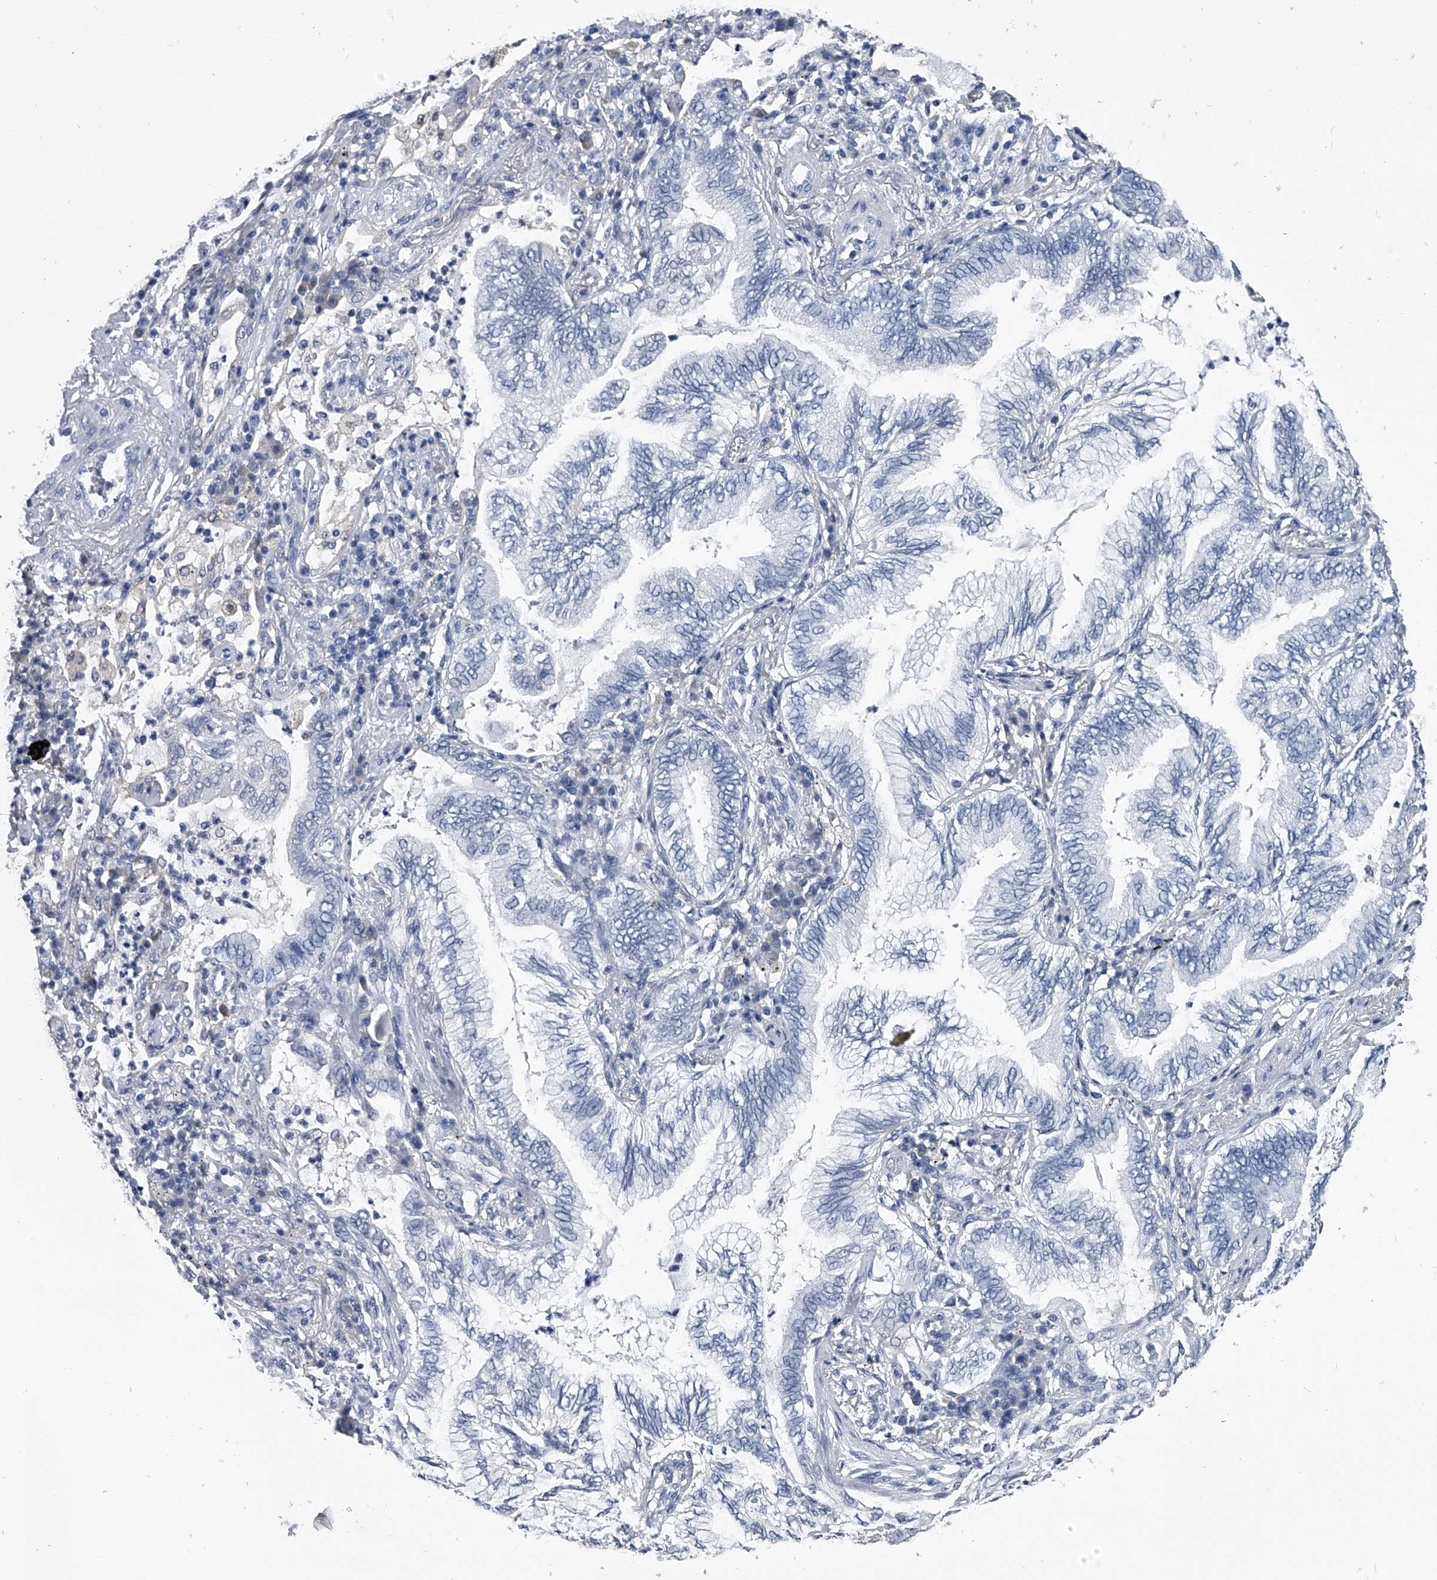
{"staining": {"intensity": "negative", "quantity": "none", "location": "none"}, "tissue": "lung cancer", "cell_type": "Tumor cells", "image_type": "cancer", "snomed": [{"axis": "morphology", "description": "Normal tissue, NOS"}, {"axis": "morphology", "description": "Adenocarcinoma, NOS"}, {"axis": "topography", "description": "Bronchus"}, {"axis": "topography", "description": "Lung"}], "caption": "A high-resolution photomicrograph shows immunohistochemistry (IHC) staining of lung cancer, which demonstrates no significant positivity in tumor cells.", "gene": "PDXK", "patient": {"sex": "female", "age": 70}}